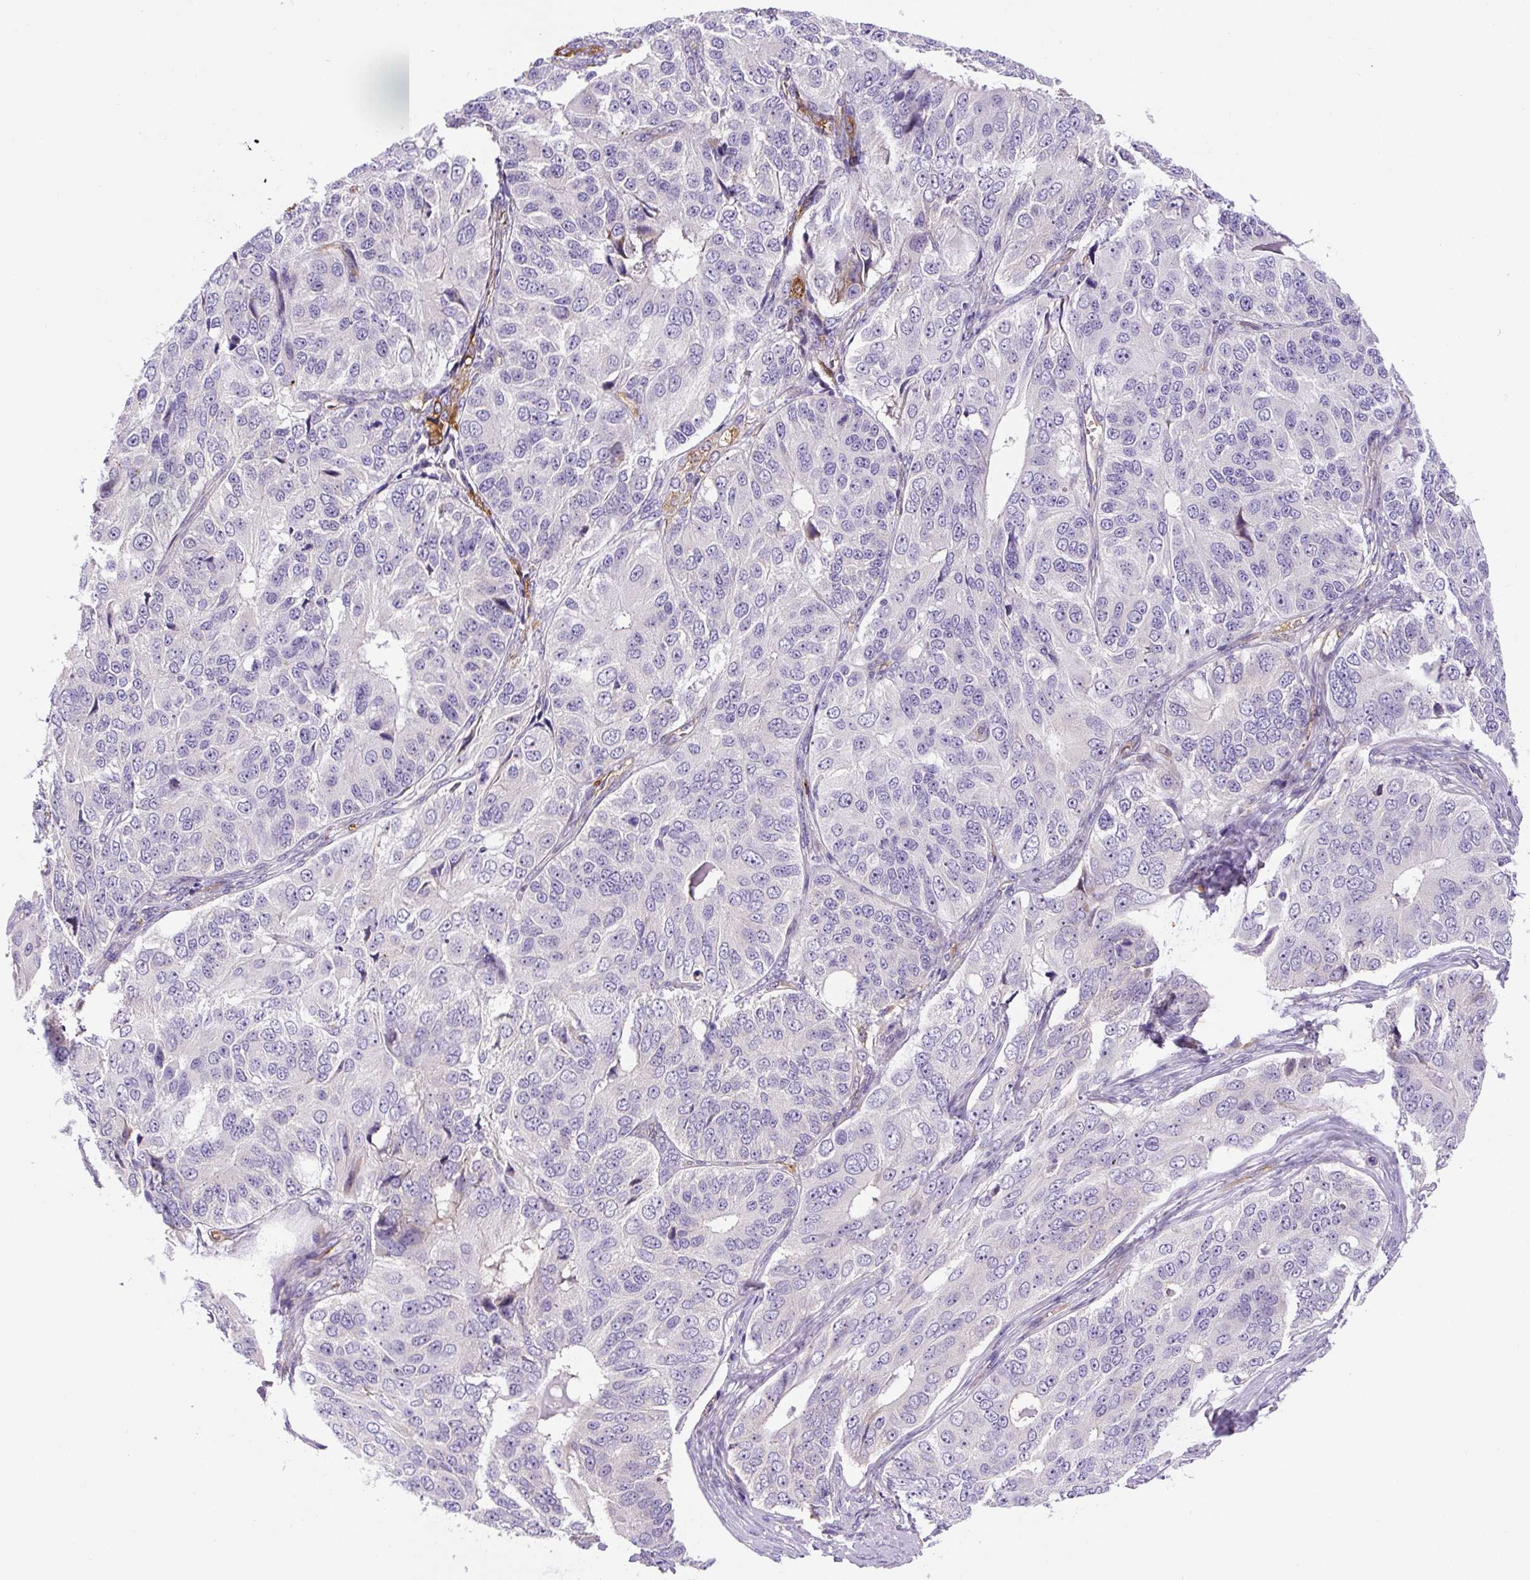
{"staining": {"intensity": "negative", "quantity": "none", "location": "none"}, "tissue": "ovarian cancer", "cell_type": "Tumor cells", "image_type": "cancer", "snomed": [{"axis": "morphology", "description": "Carcinoma, endometroid"}, {"axis": "topography", "description": "Ovary"}], "caption": "IHC histopathology image of neoplastic tissue: ovarian endometroid carcinoma stained with DAB (3,3'-diaminobenzidine) reveals no significant protein staining in tumor cells.", "gene": "ASB4", "patient": {"sex": "female", "age": 51}}